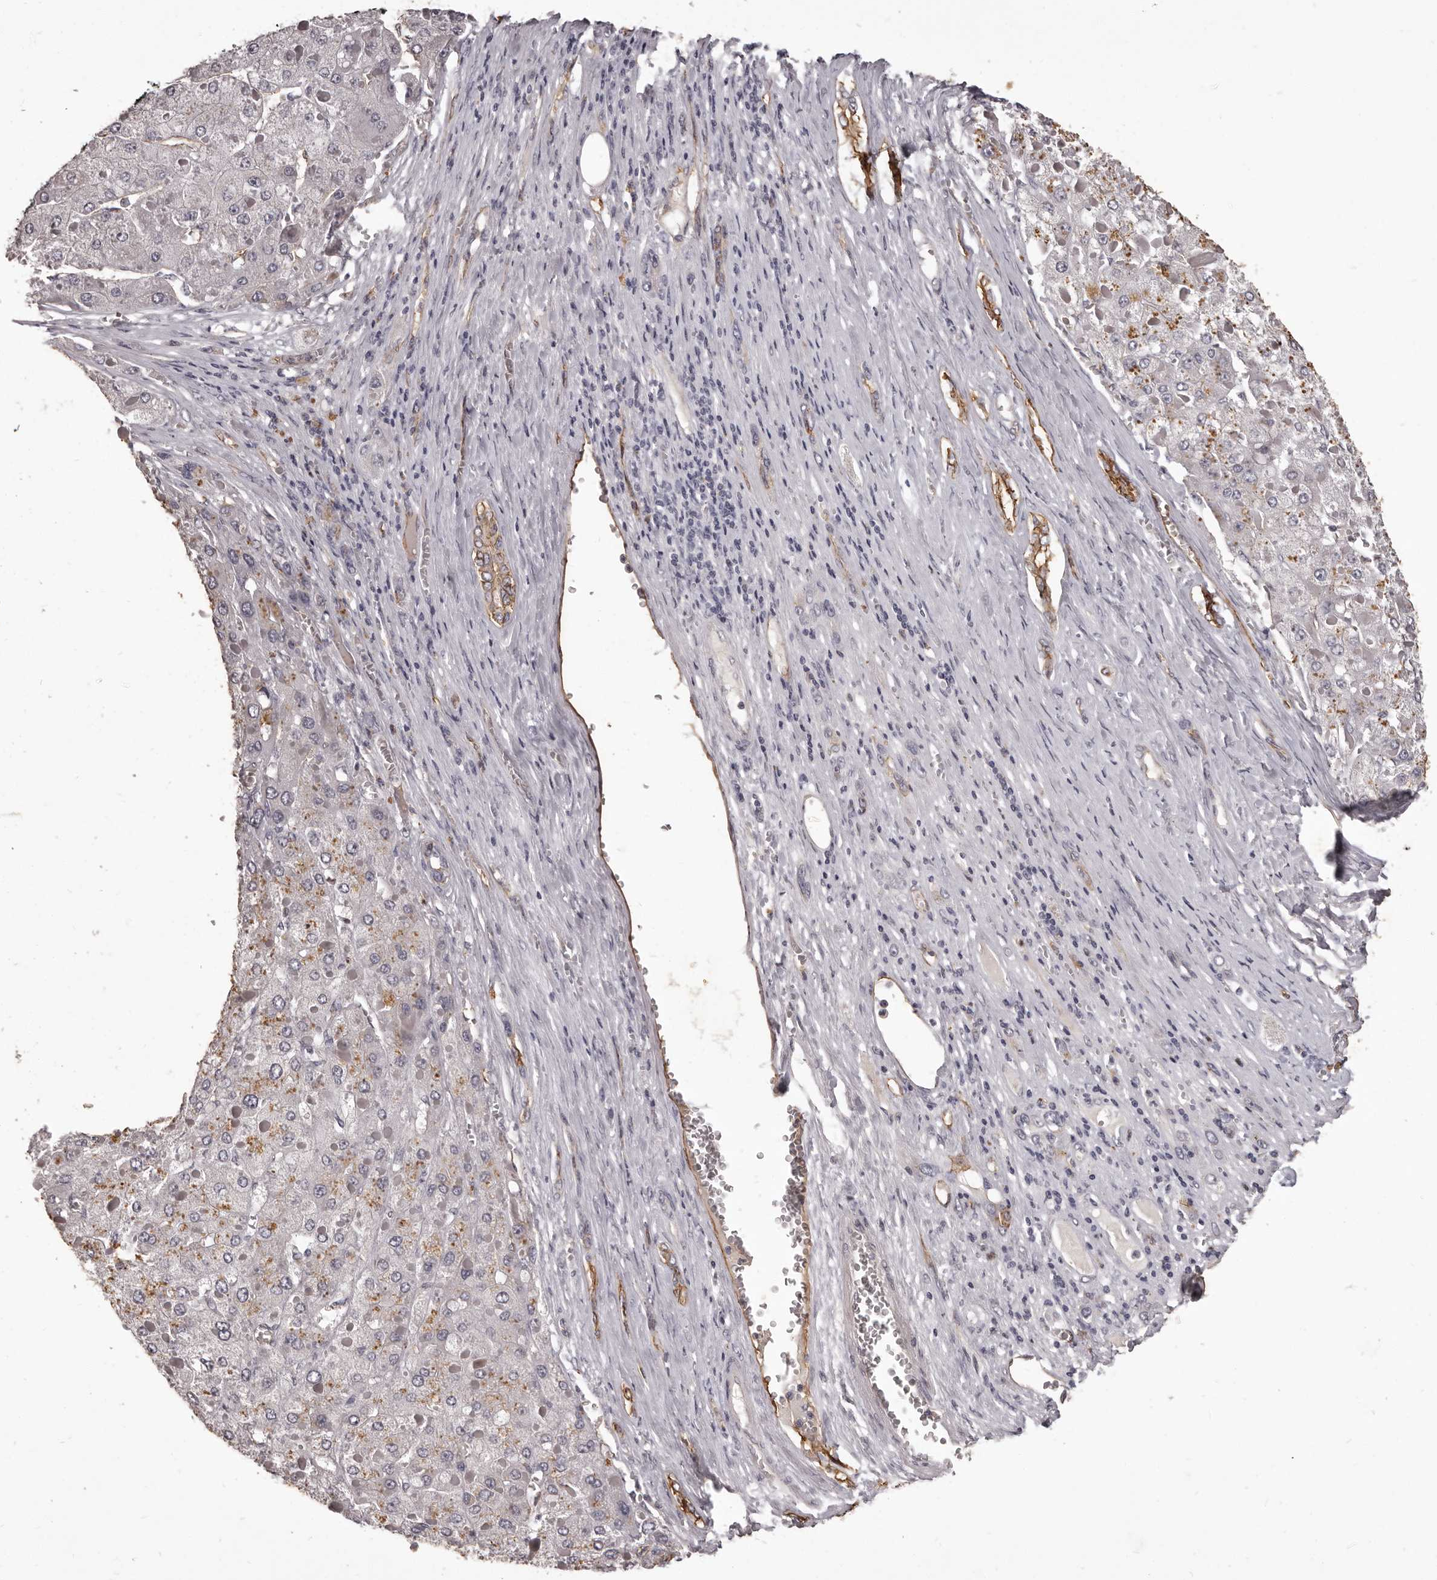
{"staining": {"intensity": "weak", "quantity": "<25%", "location": "cytoplasmic/membranous"}, "tissue": "liver cancer", "cell_type": "Tumor cells", "image_type": "cancer", "snomed": [{"axis": "morphology", "description": "Carcinoma, Hepatocellular, NOS"}, {"axis": "topography", "description": "Liver"}], "caption": "Immunohistochemistry (IHC) image of neoplastic tissue: human liver hepatocellular carcinoma stained with DAB reveals no significant protein expression in tumor cells.", "gene": "GPR78", "patient": {"sex": "female", "age": 73}}